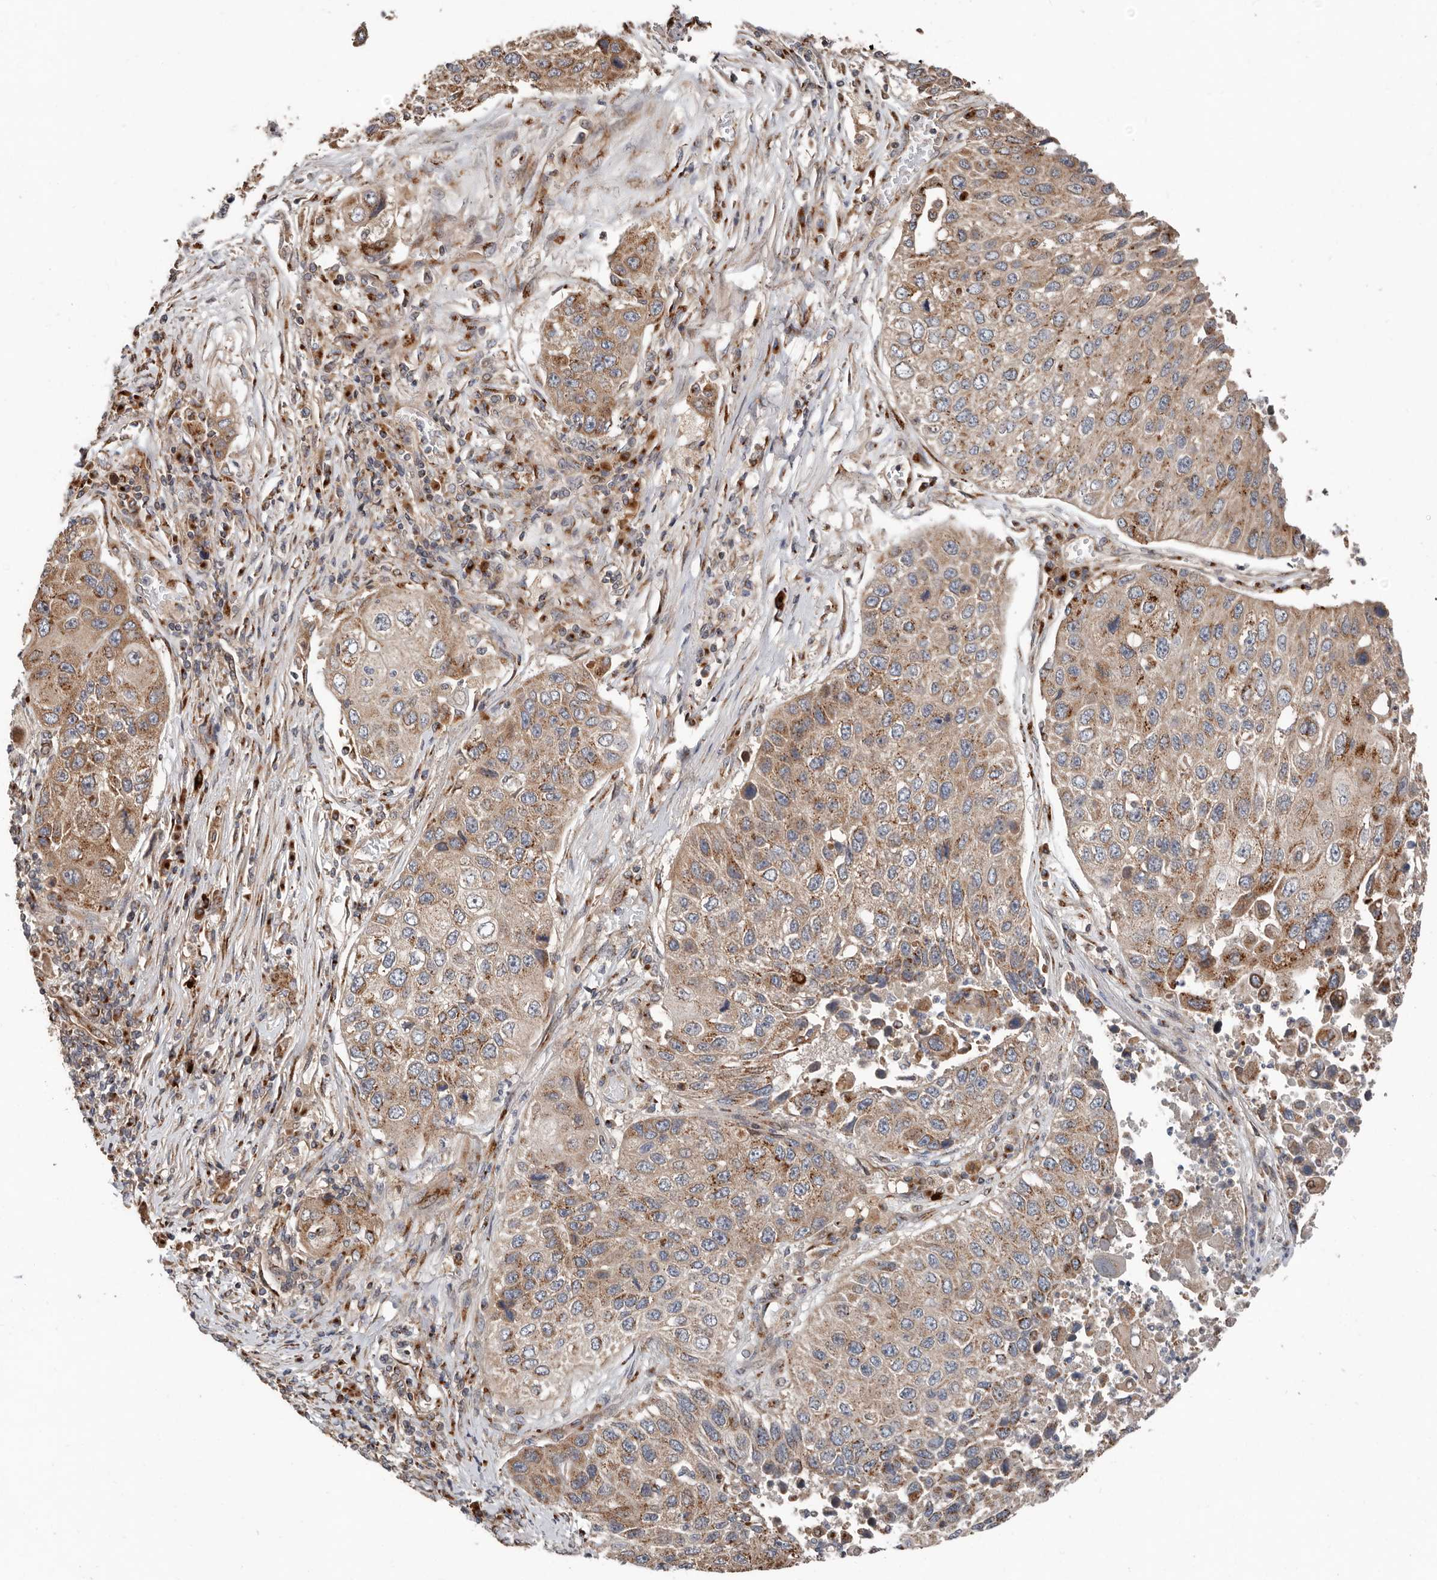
{"staining": {"intensity": "moderate", "quantity": ">75%", "location": "cytoplasmic/membranous"}, "tissue": "lung cancer", "cell_type": "Tumor cells", "image_type": "cancer", "snomed": [{"axis": "morphology", "description": "Squamous cell carcinoma, NOS"}, {"axis": "topography", "description": "Lung"}], "caption": "Brown immunohistochemical staining in human lung cancer (squamous cell carcinoma) reveals moderate cytoplasmic/membranous expression in about >75% of tumor cells.", "gene": "COG1", "patient": {"sex": "male", "age": 61}}